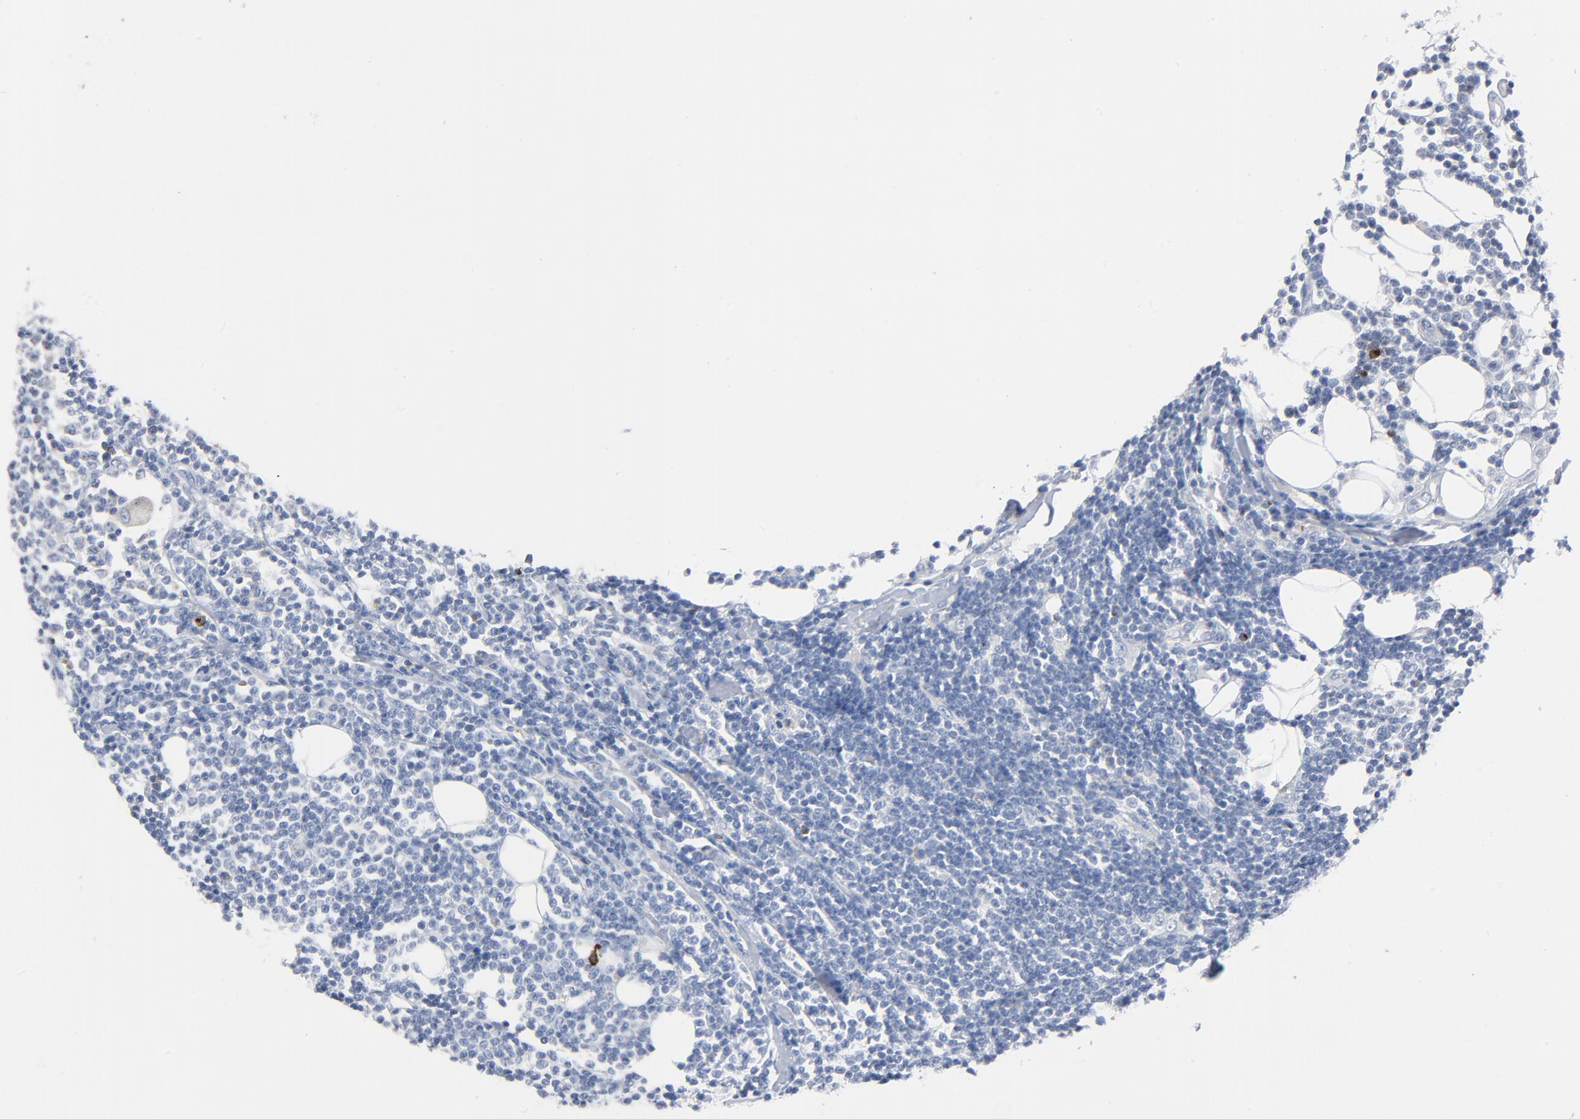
{"staining": {"intensity": "negative", "quantity": "none", "location": "none"}, "tissue": "lymphoma", "cell_type": "Tumor cells", "image_type": "cancer", "snomed": [{"axis": "morphology", "description": "Malignant lymphoma, non-Hodgkin's type, Low grade"}, {"axis": "topography", "description": "Soft tissue"}], "caption": "This is an immunohistochemistry (IHC) histopathology image of human lymphoma. There is no positivity in tumor cells.", "gene": "GZMB", "patient": {"sex": "male", "age": 92}}